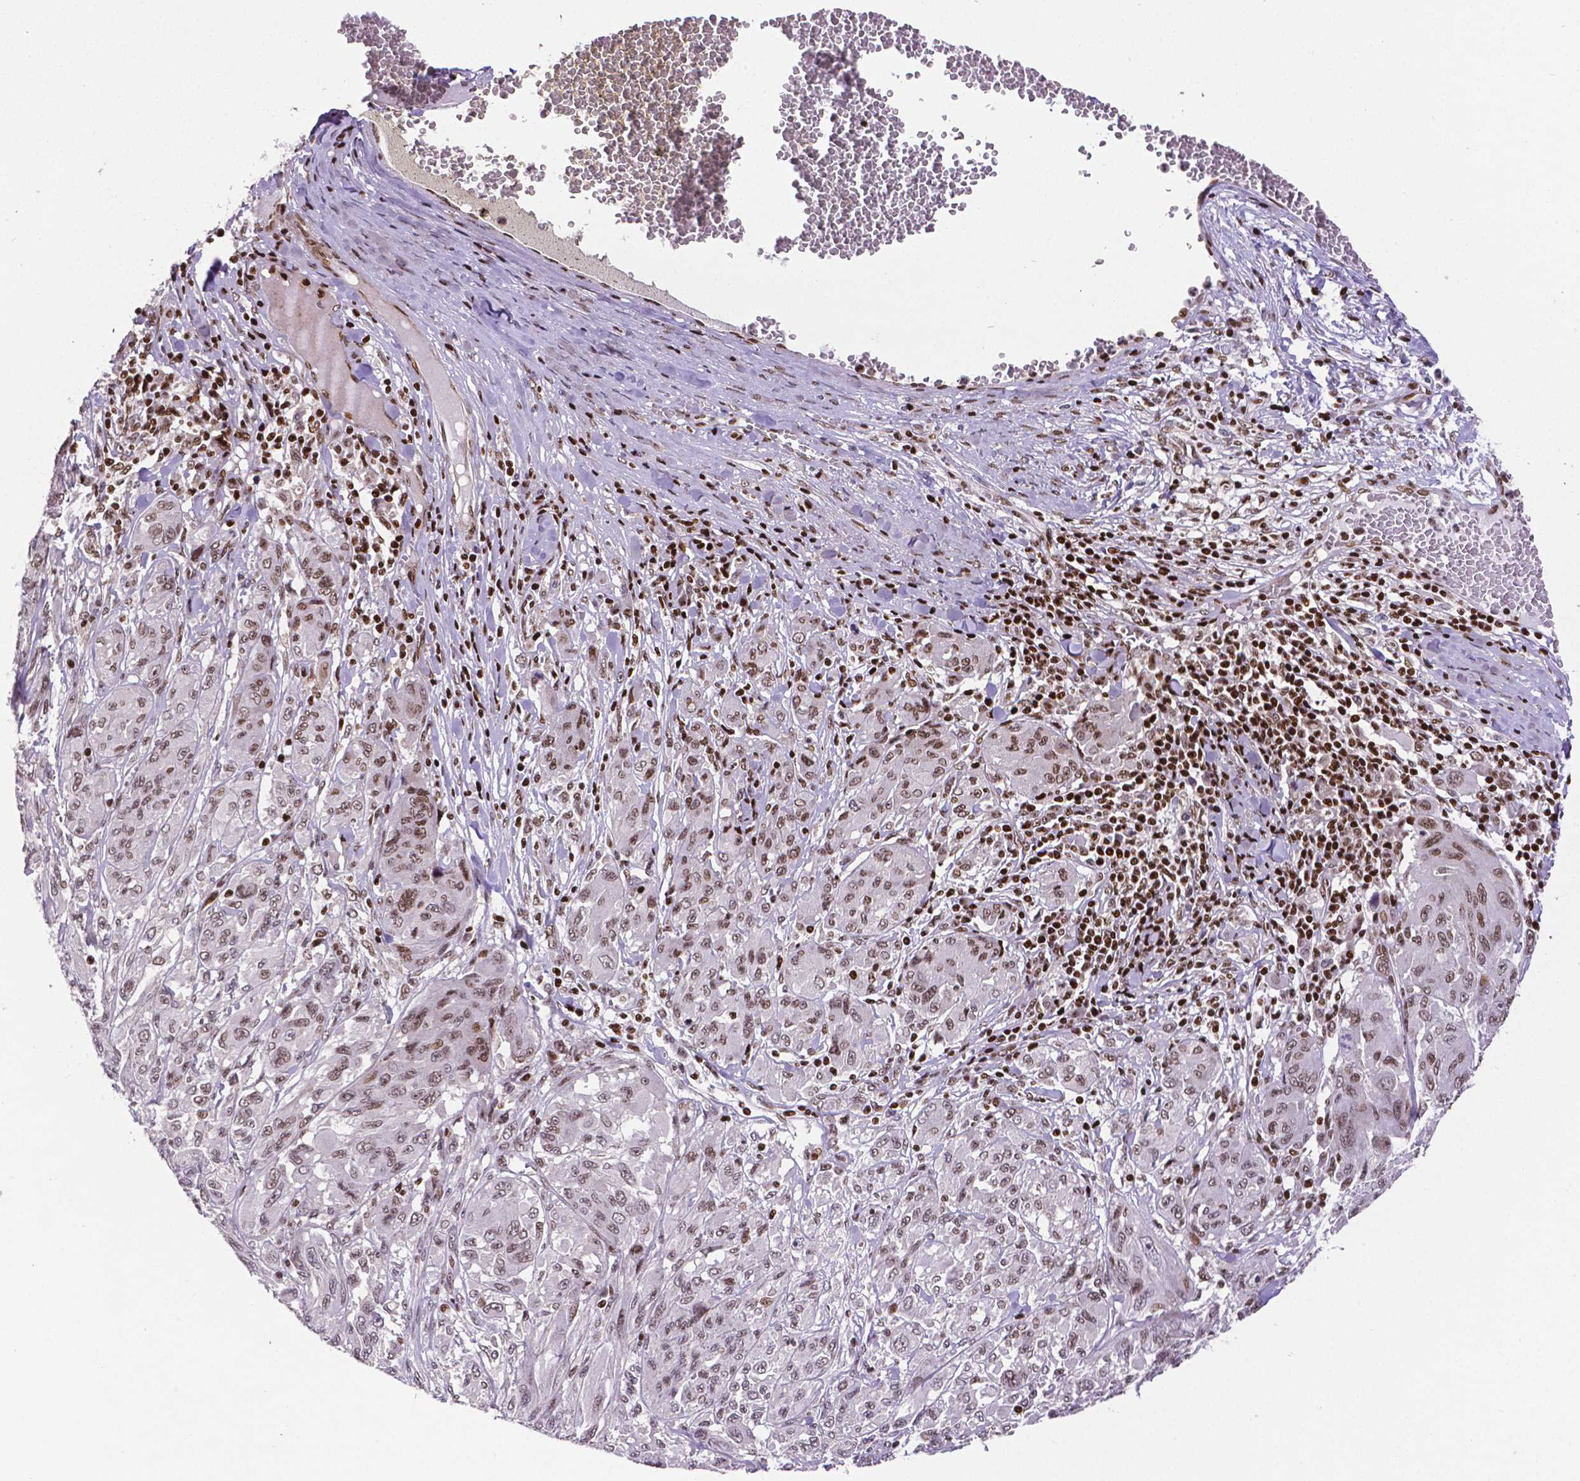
{"staining": {"intensity": "weak", "quantity": "25%-75%", "location": "nuclear"}, "tissue": "melanoma", "cell_type": "Tumor cells", "image_type": "cancer", "snomed": [{"axis": "morphology", "description": "Malignant melanoma, NOS"}, {"axis": "topography", "description": "Skin"}], "caption": "Protein staining demonstrates weak nuclear positivity in about 25%-75% of tumor cells in malignant melanoma.", "gene": "CTCF", "patient": {"sex": "female", "age": 91}}